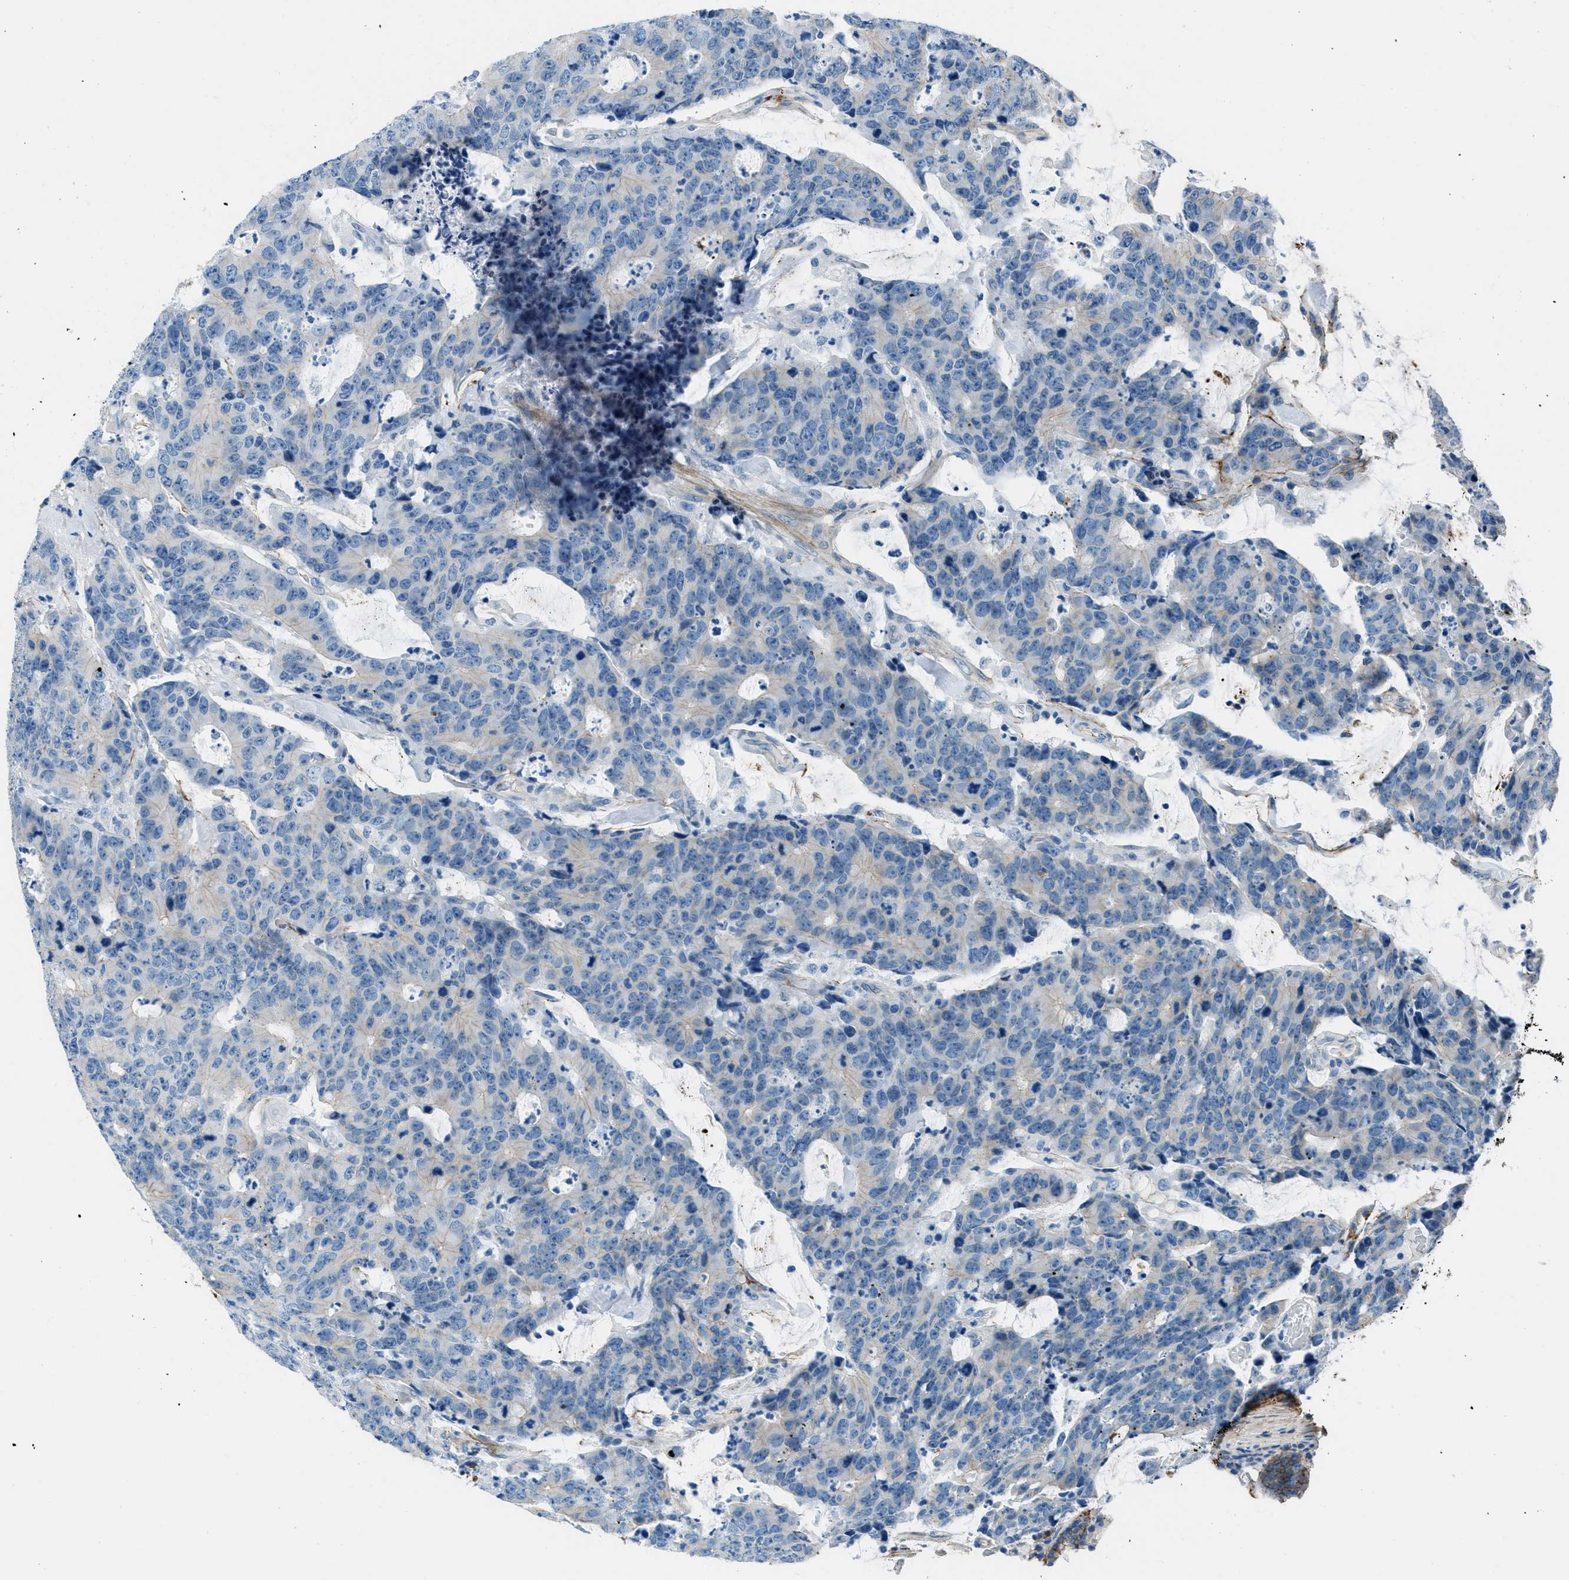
{"staining": {"intensity": "negative", "quantity": "none", "location": "none"}, "tissue": "colorectal cancer", "cell_type": "Tumor cells", "image_type": "cancer", "snomed": [{"axis": "morphology", "description": "Adenocarcinoma, NOS"}, {"axis": "topography", "description": "Colon"}], "caption": "High power microscopy histopathology image of an immunohistochemistry photomicrograph of adenocarcinoma (colorectal), revealing no significant staining in tumor cells.", "gene": "FBN1", "patient": {"sex": "female", "age": 86}}